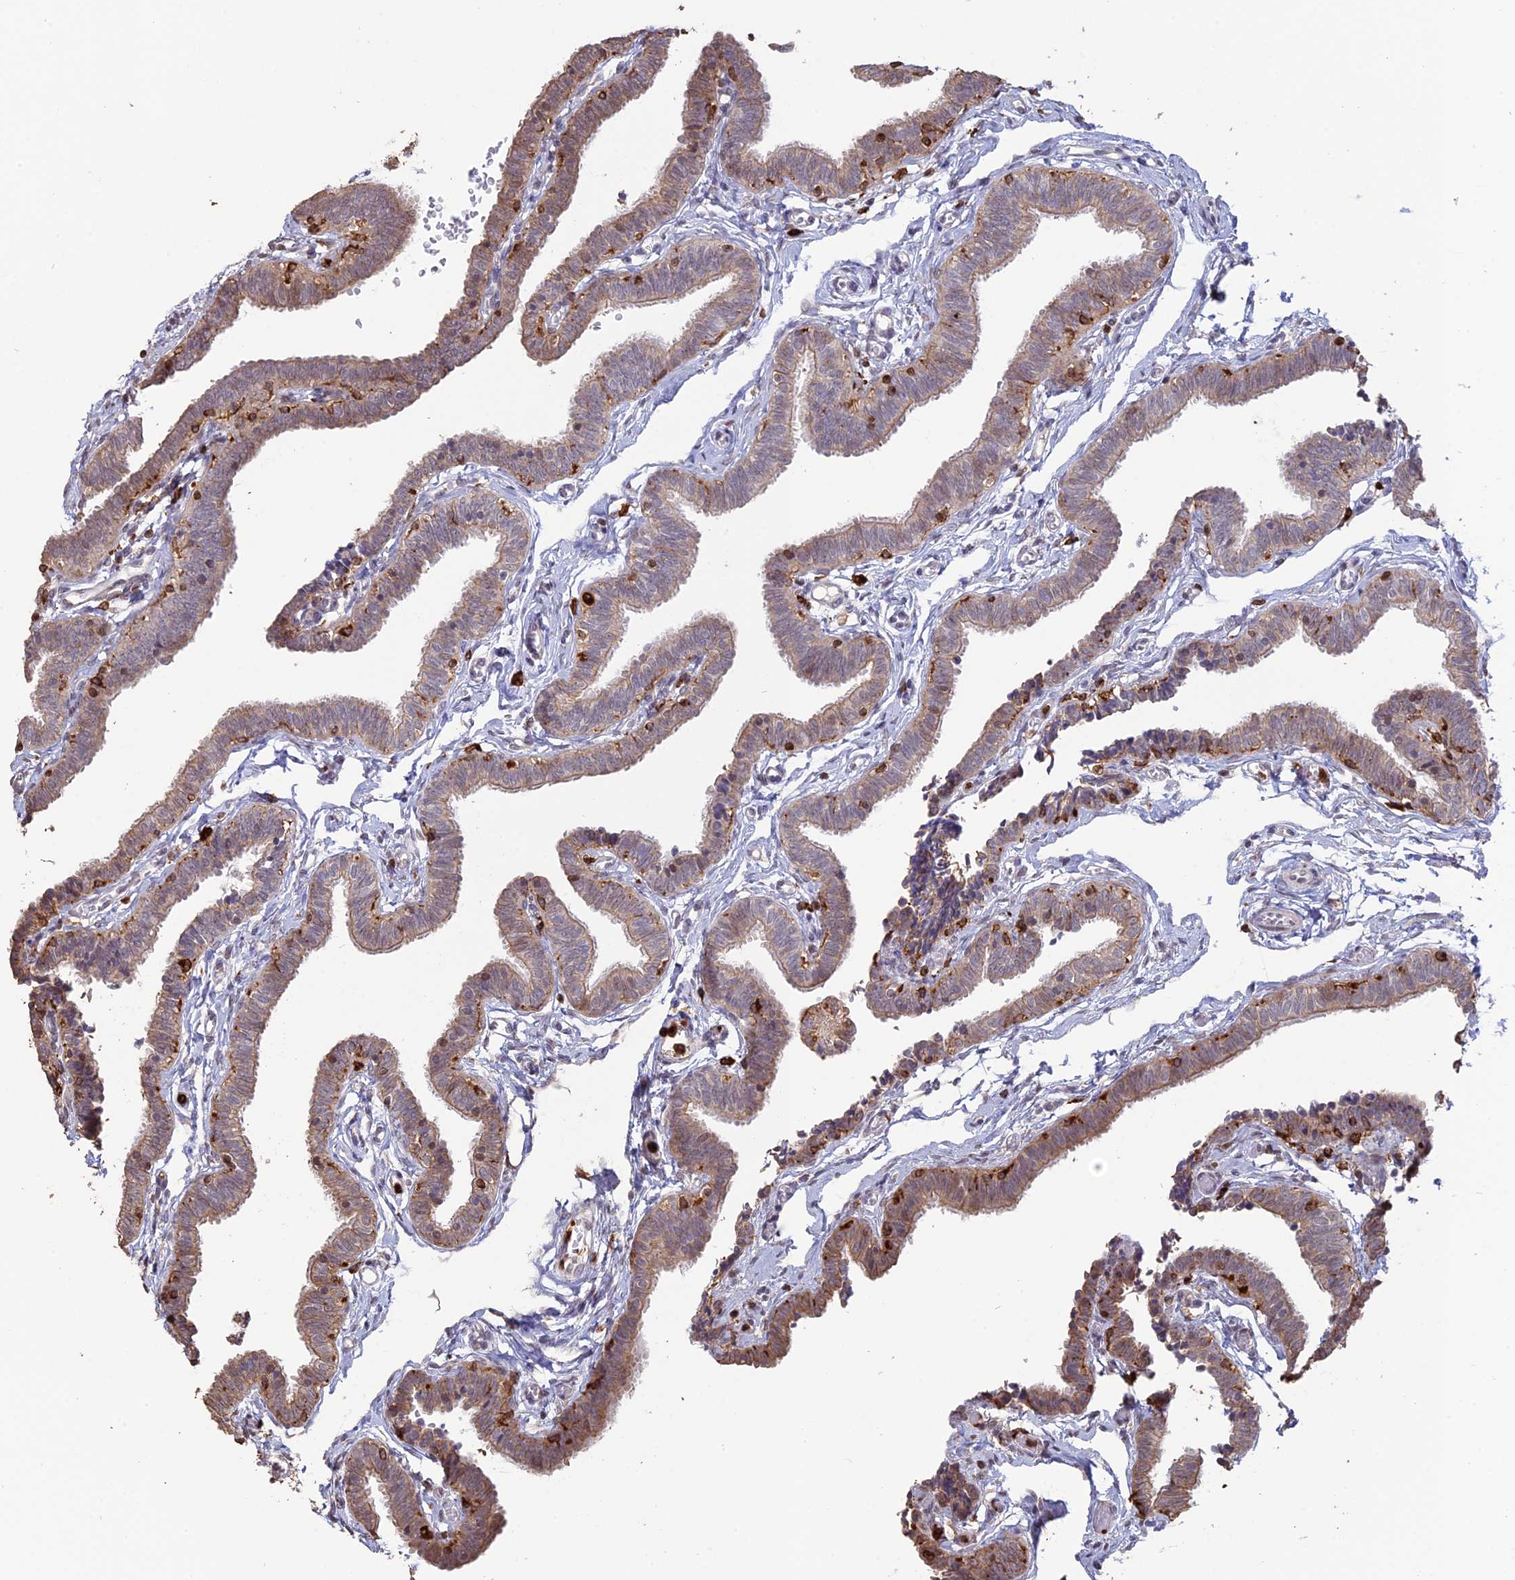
{"staining": {"intensity": "weak", "quantity": "25%-75%", "location": "cytoplasmic/membranous"}, "tissue": "fallopian tube", "cell_type": "Glandular cells", "image_type": "normal", "snomed": [{"axis": "morphology", "description": "Normal tissue, NOS"}, {"axis": "topography", "description": "Fallopian tube"}, {"axis": "topography", "description": "Ovary"}], "caption": "A brown stain labels weak cytoplasmic/membranous staining of a protein in glandular cells of normal fallopian tube.", "gene": "APOBR", "patient": {"sex": "female", "age": 23}}